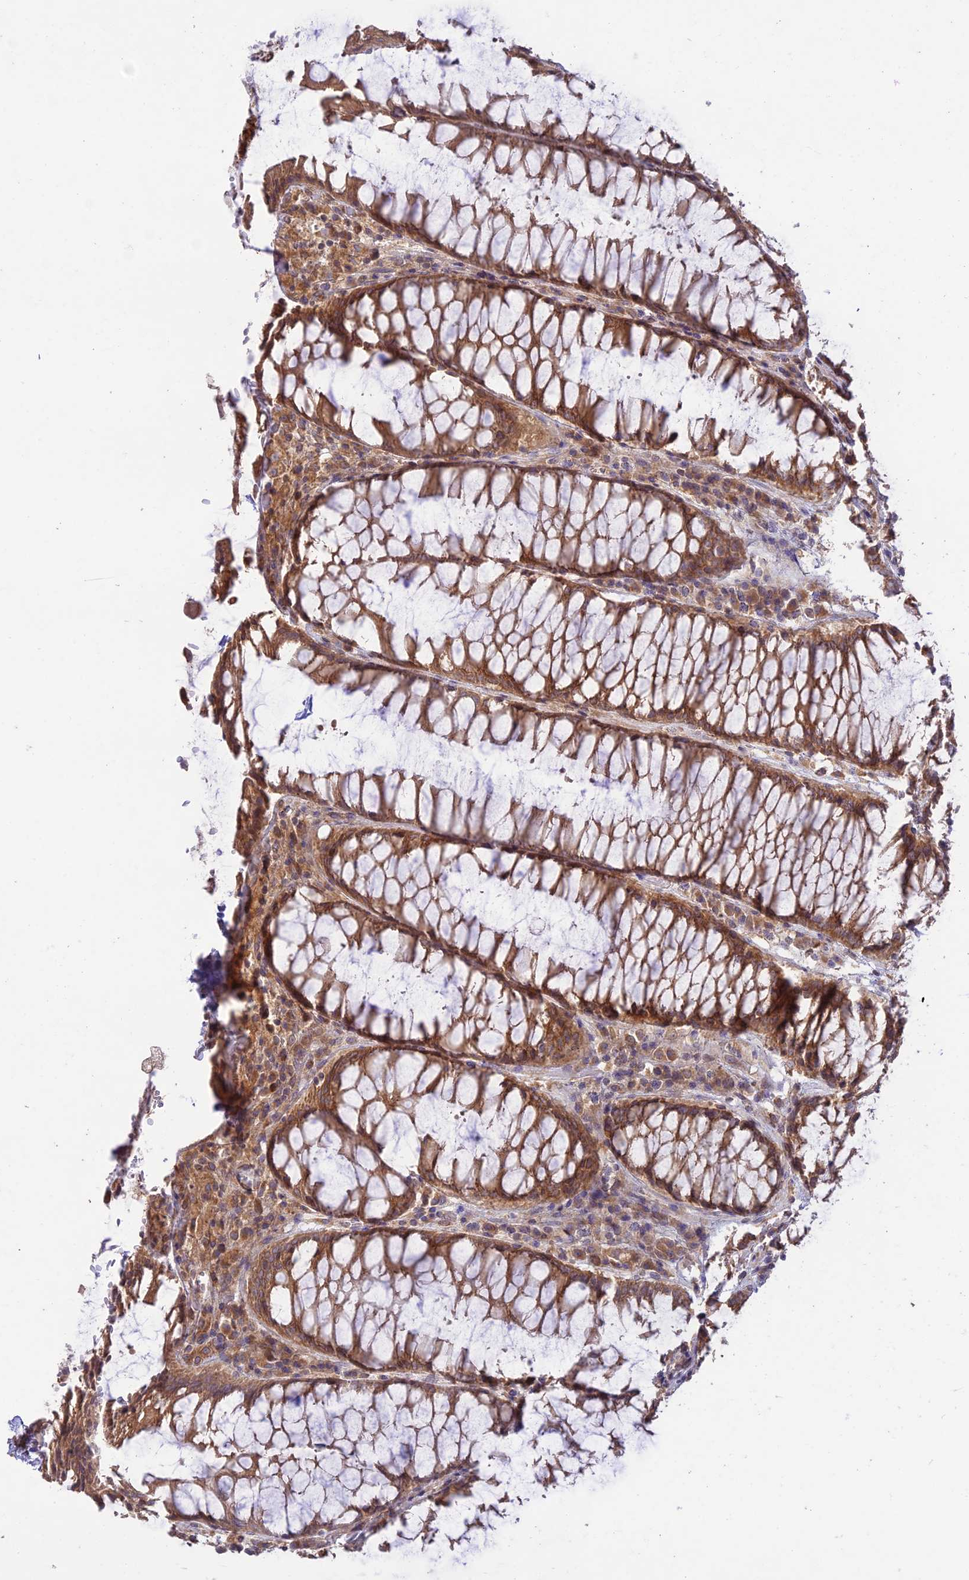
{"staining": {"intensity": "moderate", "quantity": ">75%", "location": "cytoplasmic/membranous"}, "tissue": "rectum", "cell_type": "Glandular cells", "image_type": "normal", "snomed": [{"axis": "morphology", "description": "Normal tissue, NOS"}, {"axis": "topography", "description": "Rectum"}], "caption": "Moderate cytoplasmic/membranous positivity is identified in about >75% of glandular cells in benign rectum.", "gene": "TMEM259", "patient": {"sex": "male", "age": 64}}